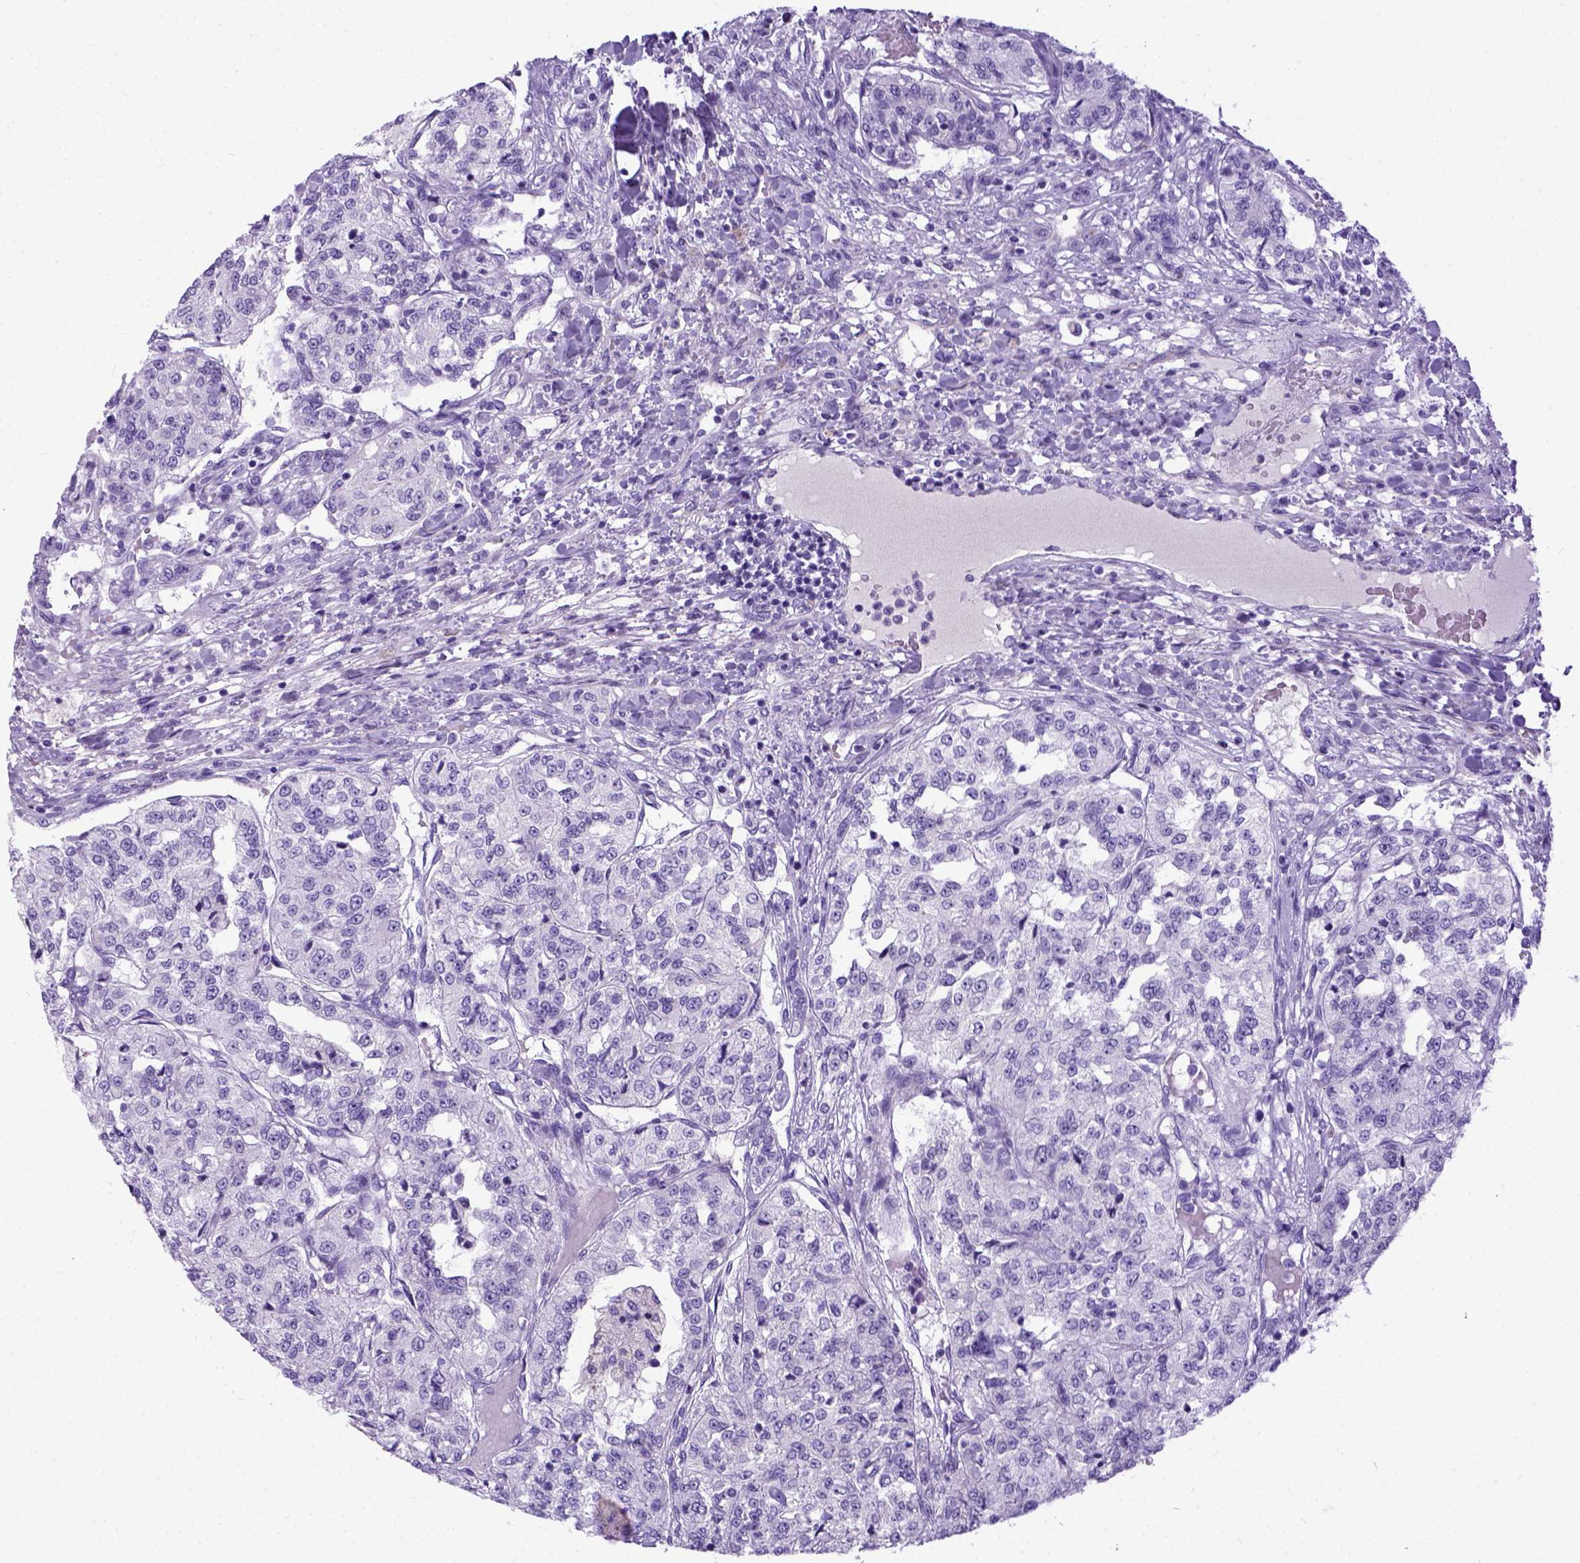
{"staining": {"intensity": "negative", "quantity": "none", "location": "none"}, "tissue": "renal cancer", "cell_type": "Tumor cells", "image_type": "cancer", "snomed": [{"axis": "morphology", "description": "Adenocarcinoma, NOS"}, {"axis": "topography", "description": "Kidney"}], "caption": "IHC of human renal cancer demonstrates no positivity in tumor cells.", "gene": "IGF2", "patient": {"sex": "female", "age": 63}}